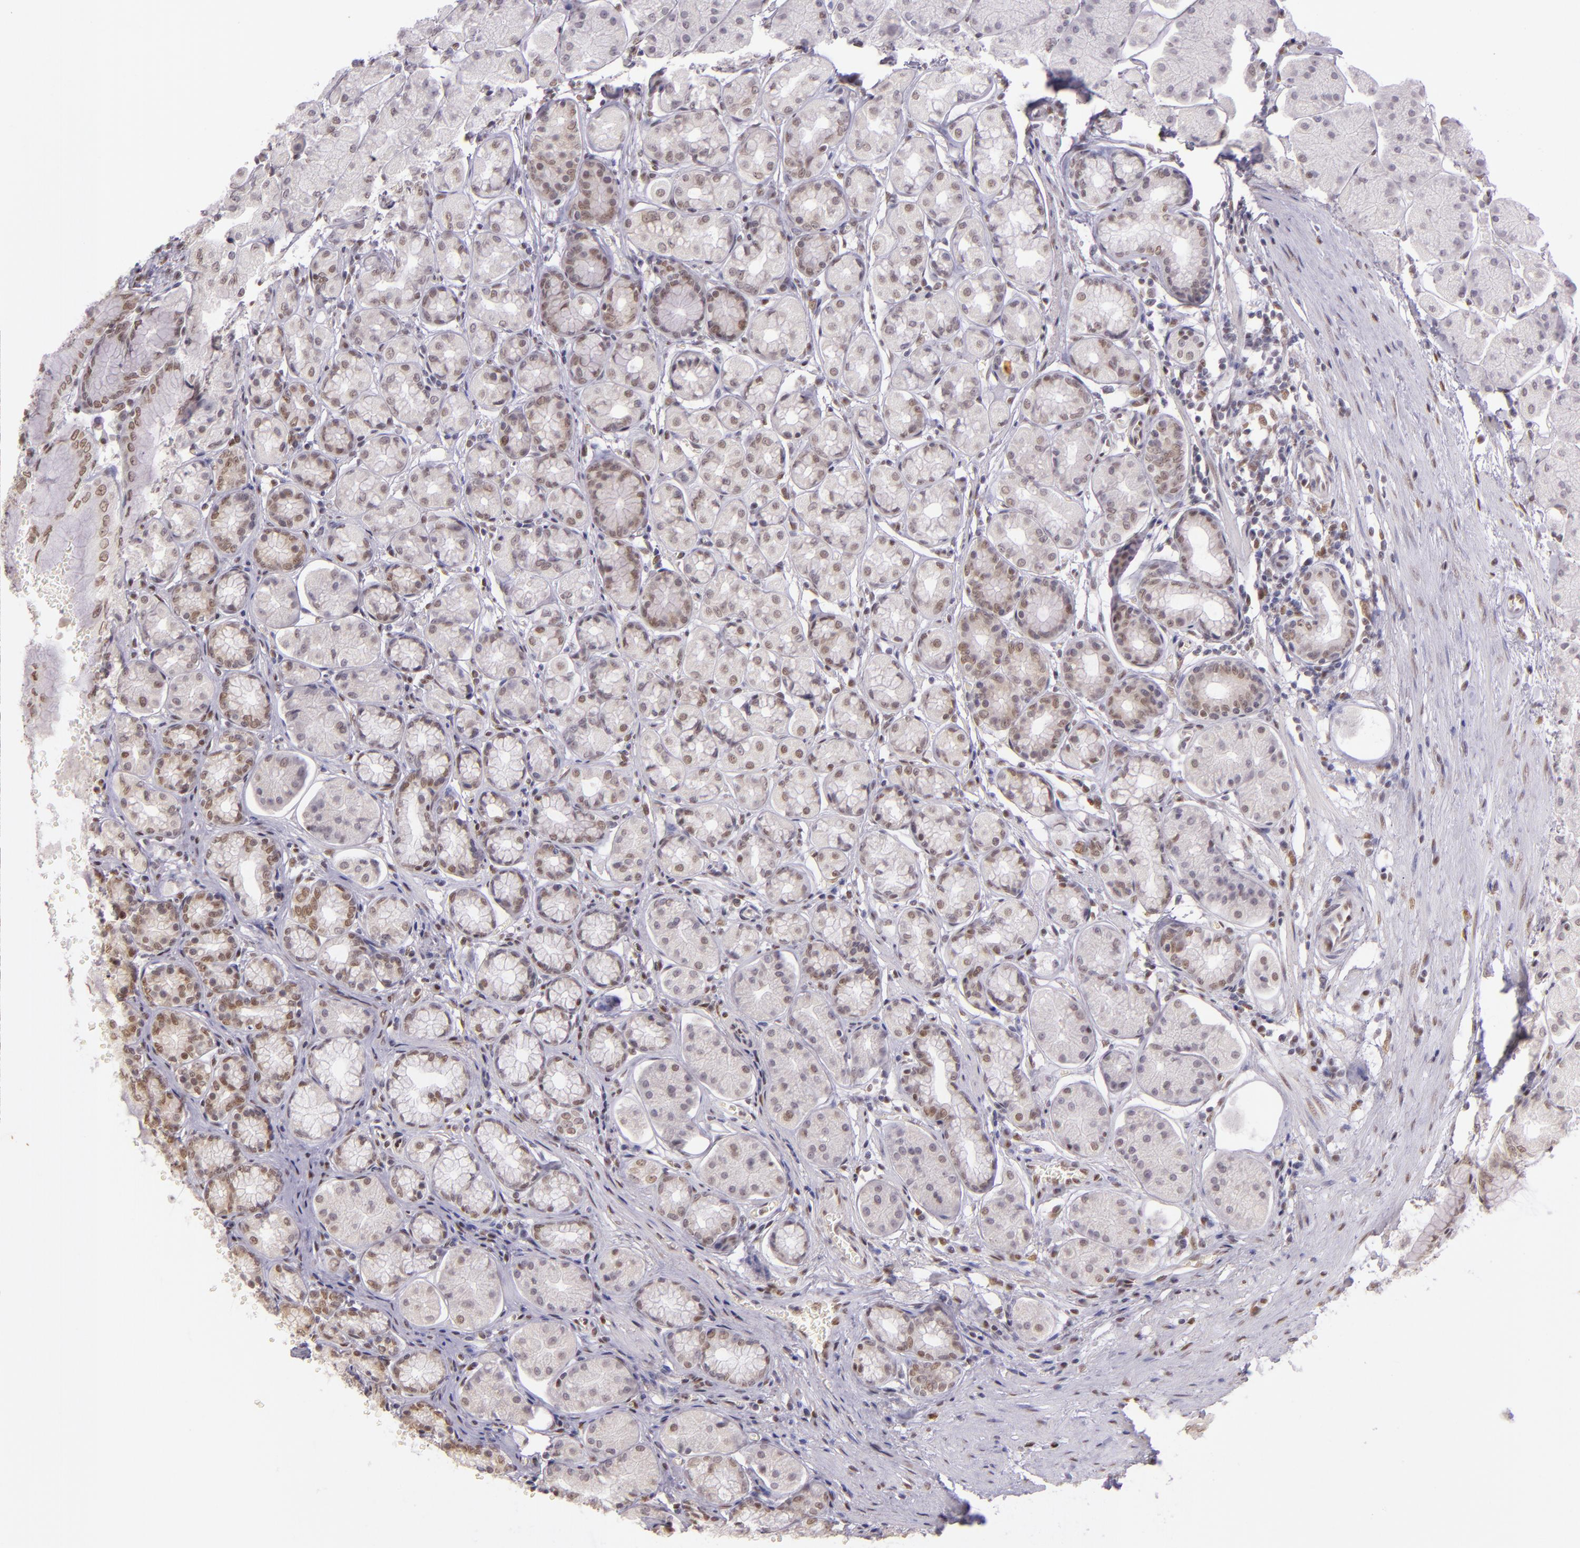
{"staining": {"intensity": "weak", "quantity": "25%-75%", "location": "nuclear"}, "tissue": "stomach", "cell_type": "Glandular cells", "image_type": "normal", "snomed": [{"axis": "morphology", "description": "Normal tissue, NOS"}, {"axis": "topography", "description": "Stomach"}, {"axis": "topography", "description": "Stomach, lower"}], "caption": "This is a photomicrograph of immunohistochemistry (IHC) staining of benign stomach, which shows weak staining in the nuclear of glandular cells.", "gene": "USF1", "patient": {"sex": "male", "age": 76}}